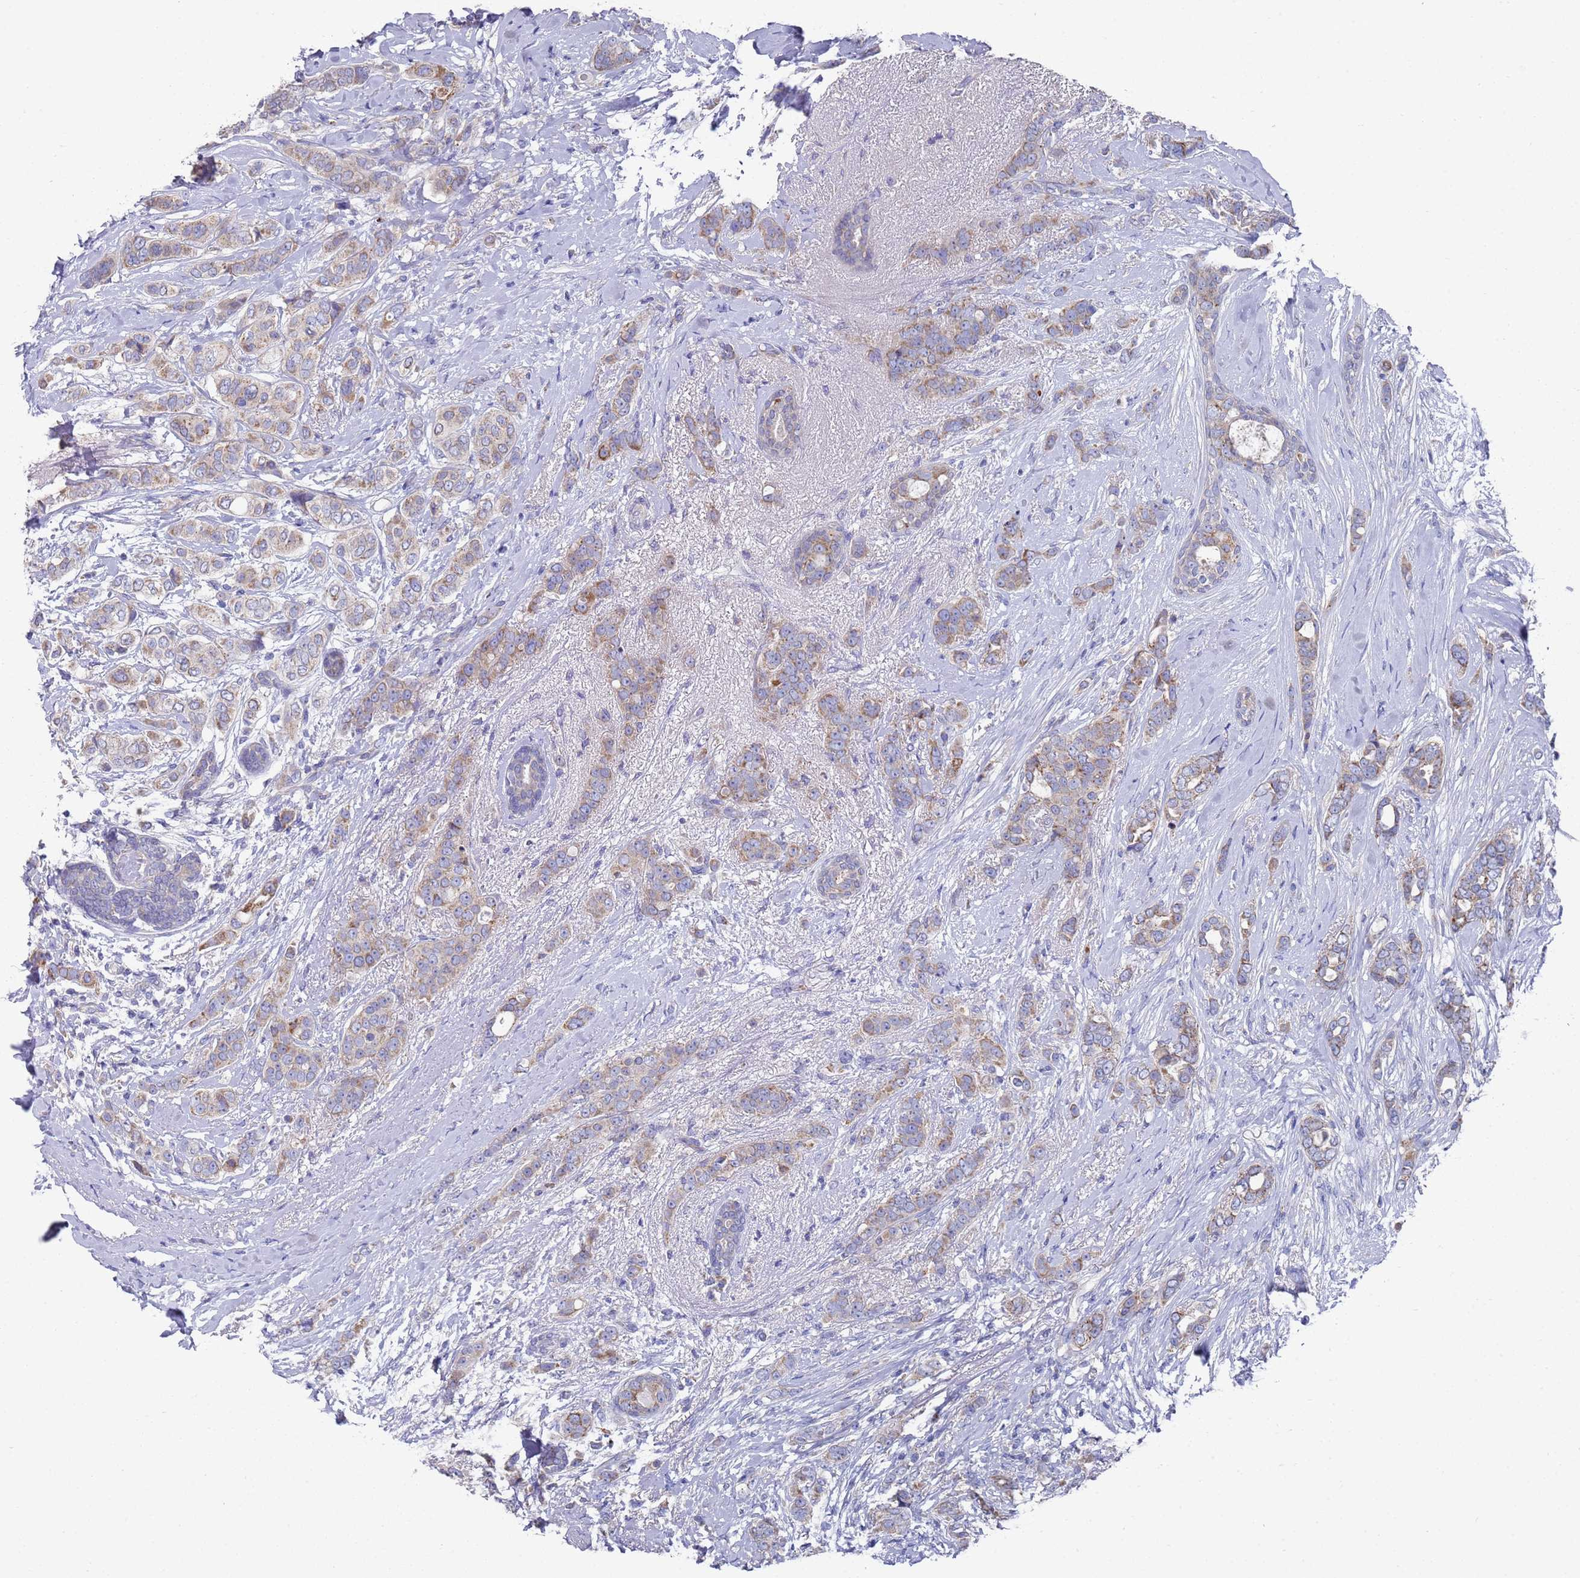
{"staining": {"intensity": "moderate", "quantity": "25%-75%", "location": "cytoplasmic/membranous"}, "tissue": "breast cancer", "cell_type": "Tumor cells", "image_type": "cancer", "snomed": [{"axis": "morphology", "description": "Lobular carcinoma"}, {"axis": "topography", "description": "Breast"}], "caption": "DAB immunohistochemical staining of breast cancer (lobular carcinoma) displays moderate cytoplasmic/membranous protein staining in about 25%-75% of tumor cells.", "gene": "NPEPPS", "patient": {"sex": "female", "age": 51}}